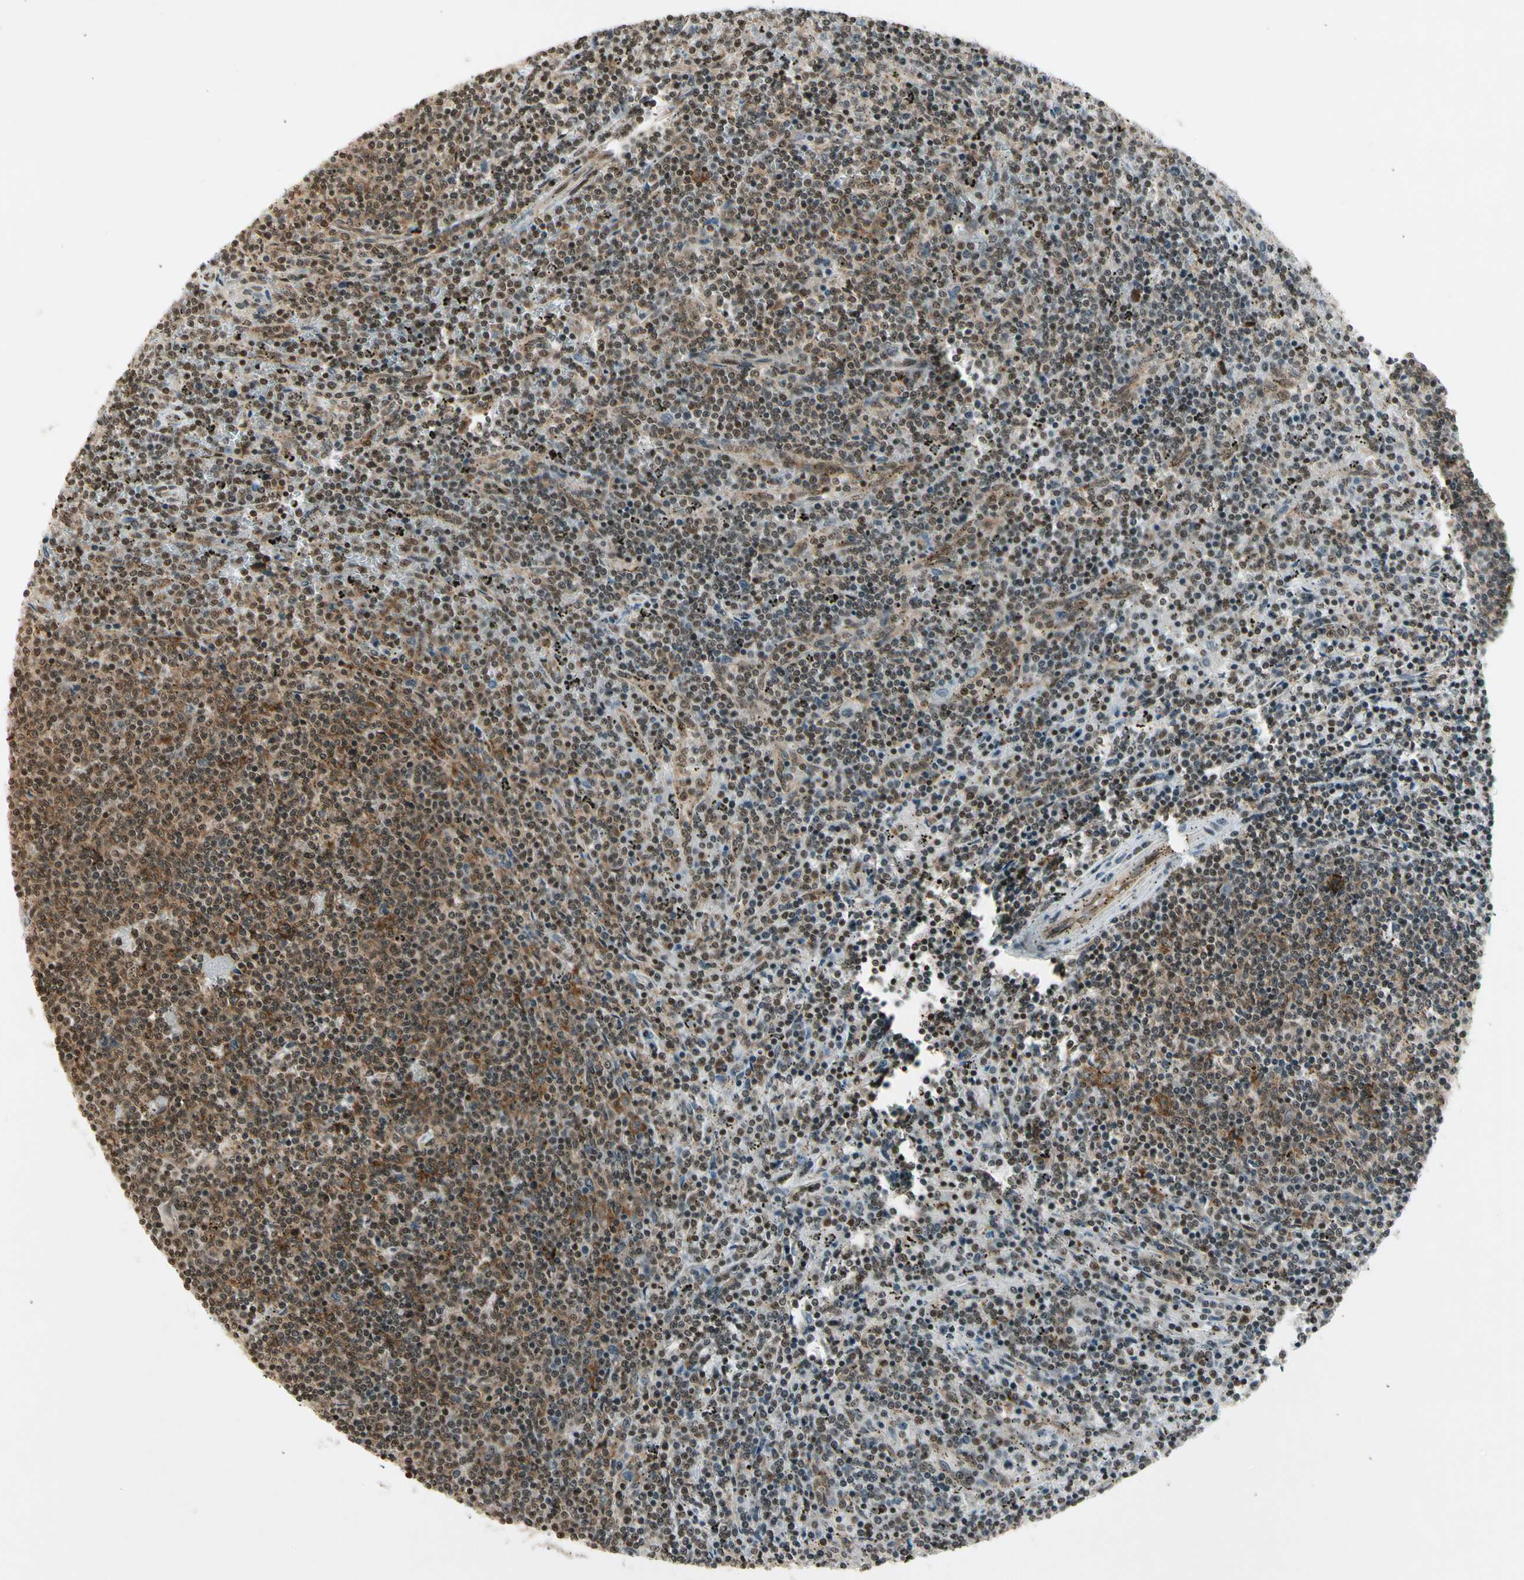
{"staining": {"intensity": "weak", "quantity": "25%-75%", "location": "nuclear"}, "tissue": "lymphoma", "cell_type": "Tumor cells", "image_type": "cancer", "snomed": [{"axis": "morphology", "description": "Malignant lymphoma, non-Hodgkin's type, Low grade"}, {"axis": "topography", "description": "Spleen"}], "caption": "There is low levels of weak nuclear staining in tumor cells of low-grade malignant lymphoma, non-Hodgkin's type, as demonstrated by immunohistochemical staining (brown color).", "gene": "SMN2", "patient": {"sex": "female", "age": 50}}